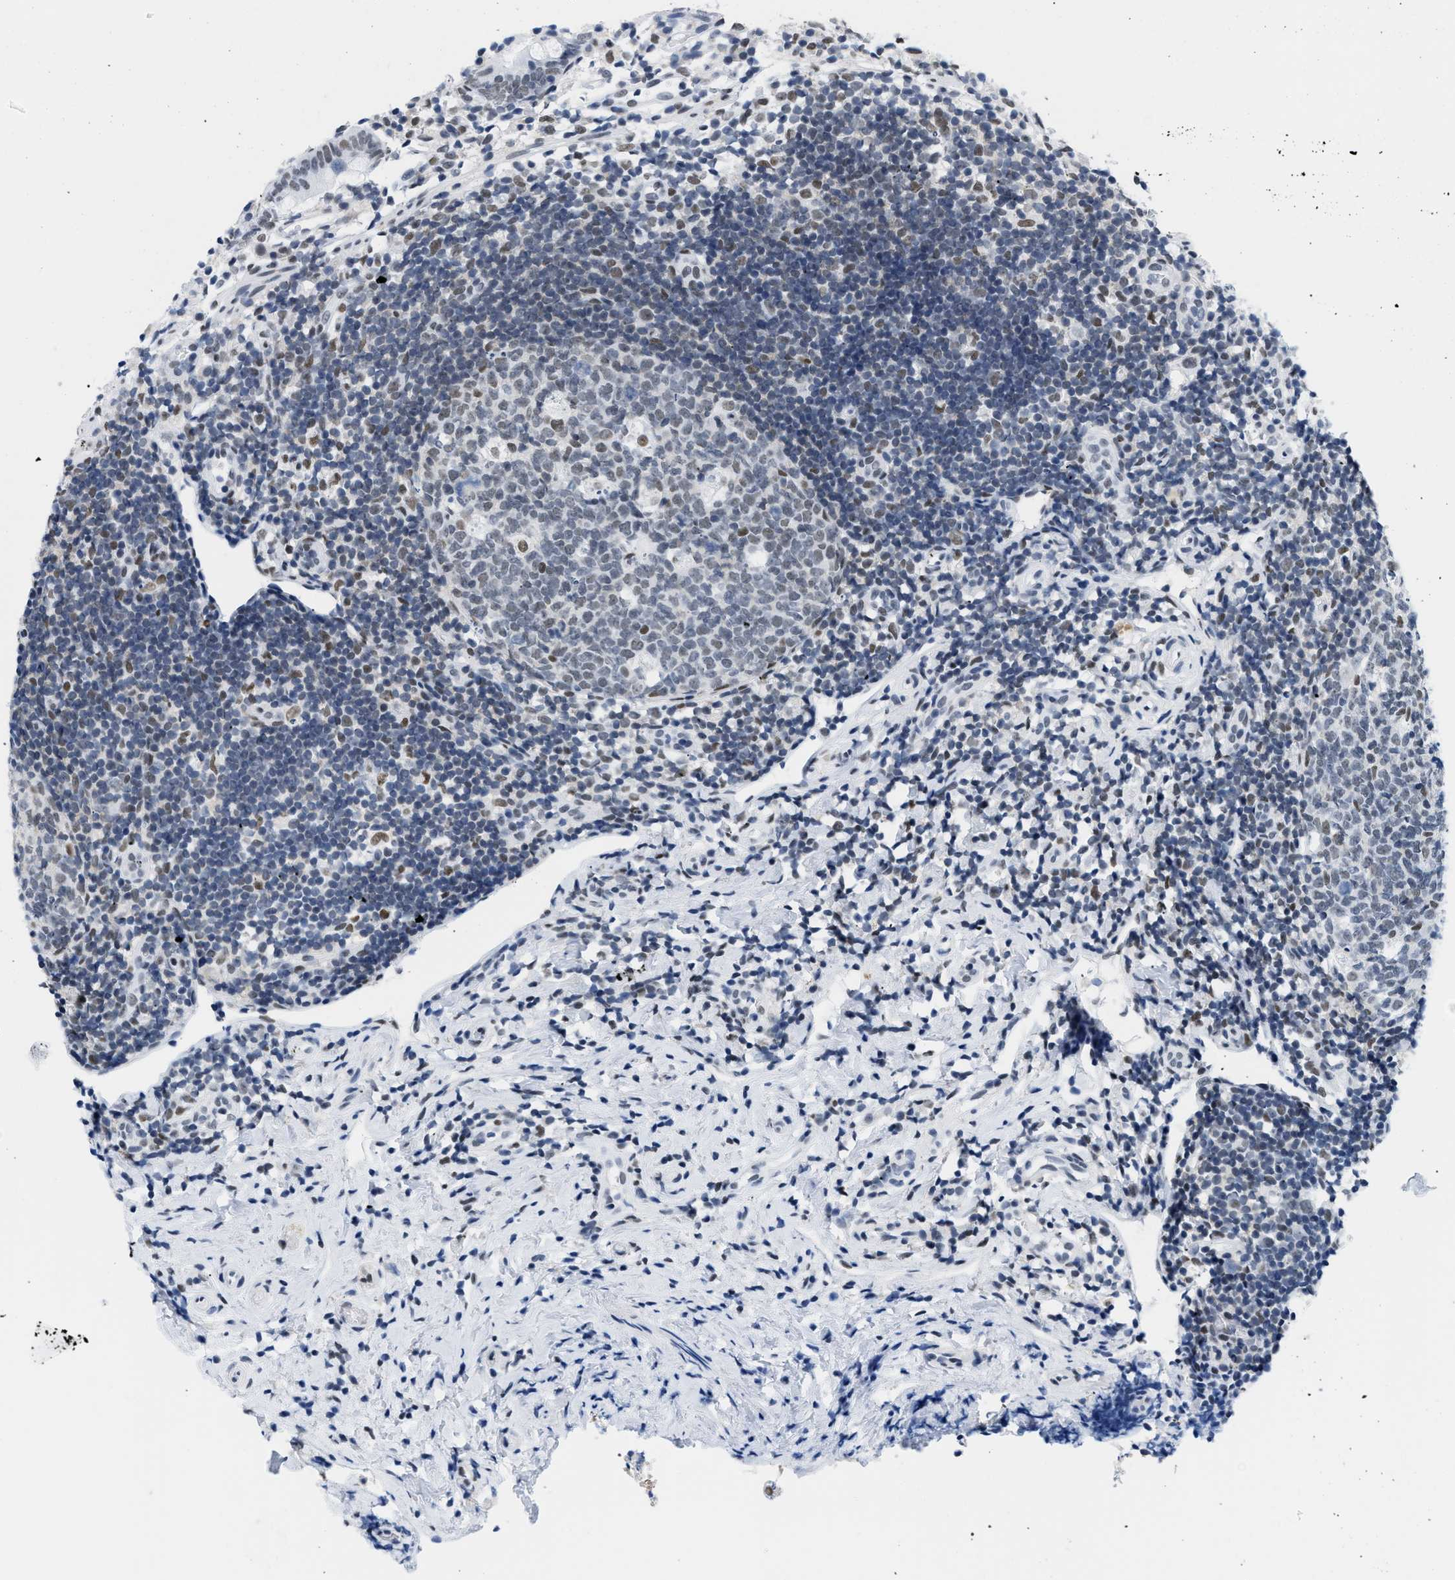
{"staining": {"intensity": "moderate", "quantity": "<25%", "location": "nuclear"}, "tissue": "appendix", "cell_type": "Glandular cells", "image_type": "normal", "snomed": [{"axis": "morphology", "description": "Normal tissue, NOS"}, {"axis": "topography", "description": "Appendix"}], "caption": "Protein staining of benign appendix exhibits moderate nuclear expression in approximately <25% of glandular cells. (DAB (3,3'-diaminobenzidine) IHC with brightfield microscopy, high magnification).", "gene": "CTBP1", "patient": {"sex": "female", "age": 20}}